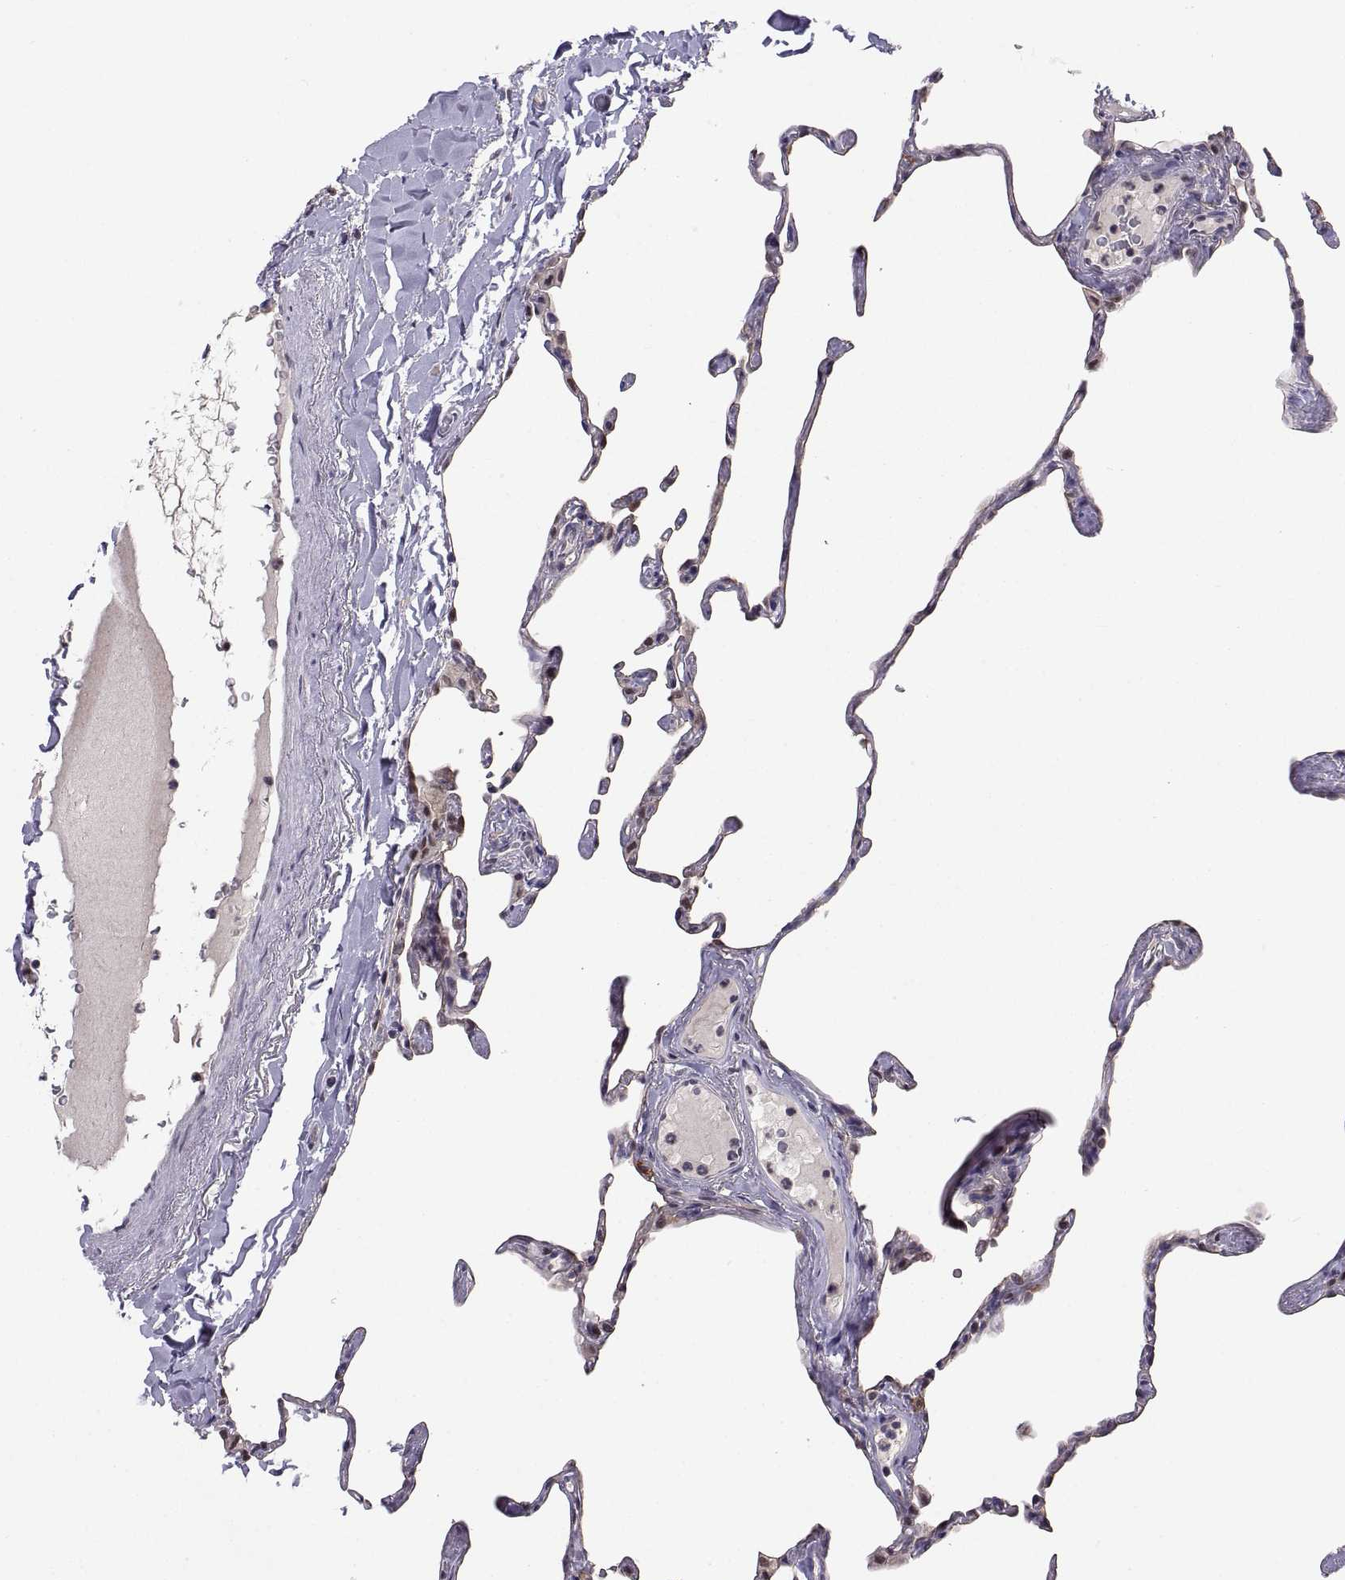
{"staining": {"intensity": "moderate", "quantity": "<25%", "location": "nuclear"}, "tissue": "lung", "cell_type": "Alveolar cells", "image_type": "normal", "snomed": [{"axis": "morphology", "description": "Normal tissue, NOS"}, {"axis": "topography", "description": "Lung"}], "caption": "Lung stained with DAB immunohistochemistry reveals low levels of moderate nuclear positivity in approximately <25% of alveolar cells. (Brightfield microscopy of DAB IHC at high magnification).", "gene": "CHFR", "patient": {"sex": "male", "age": 65}}